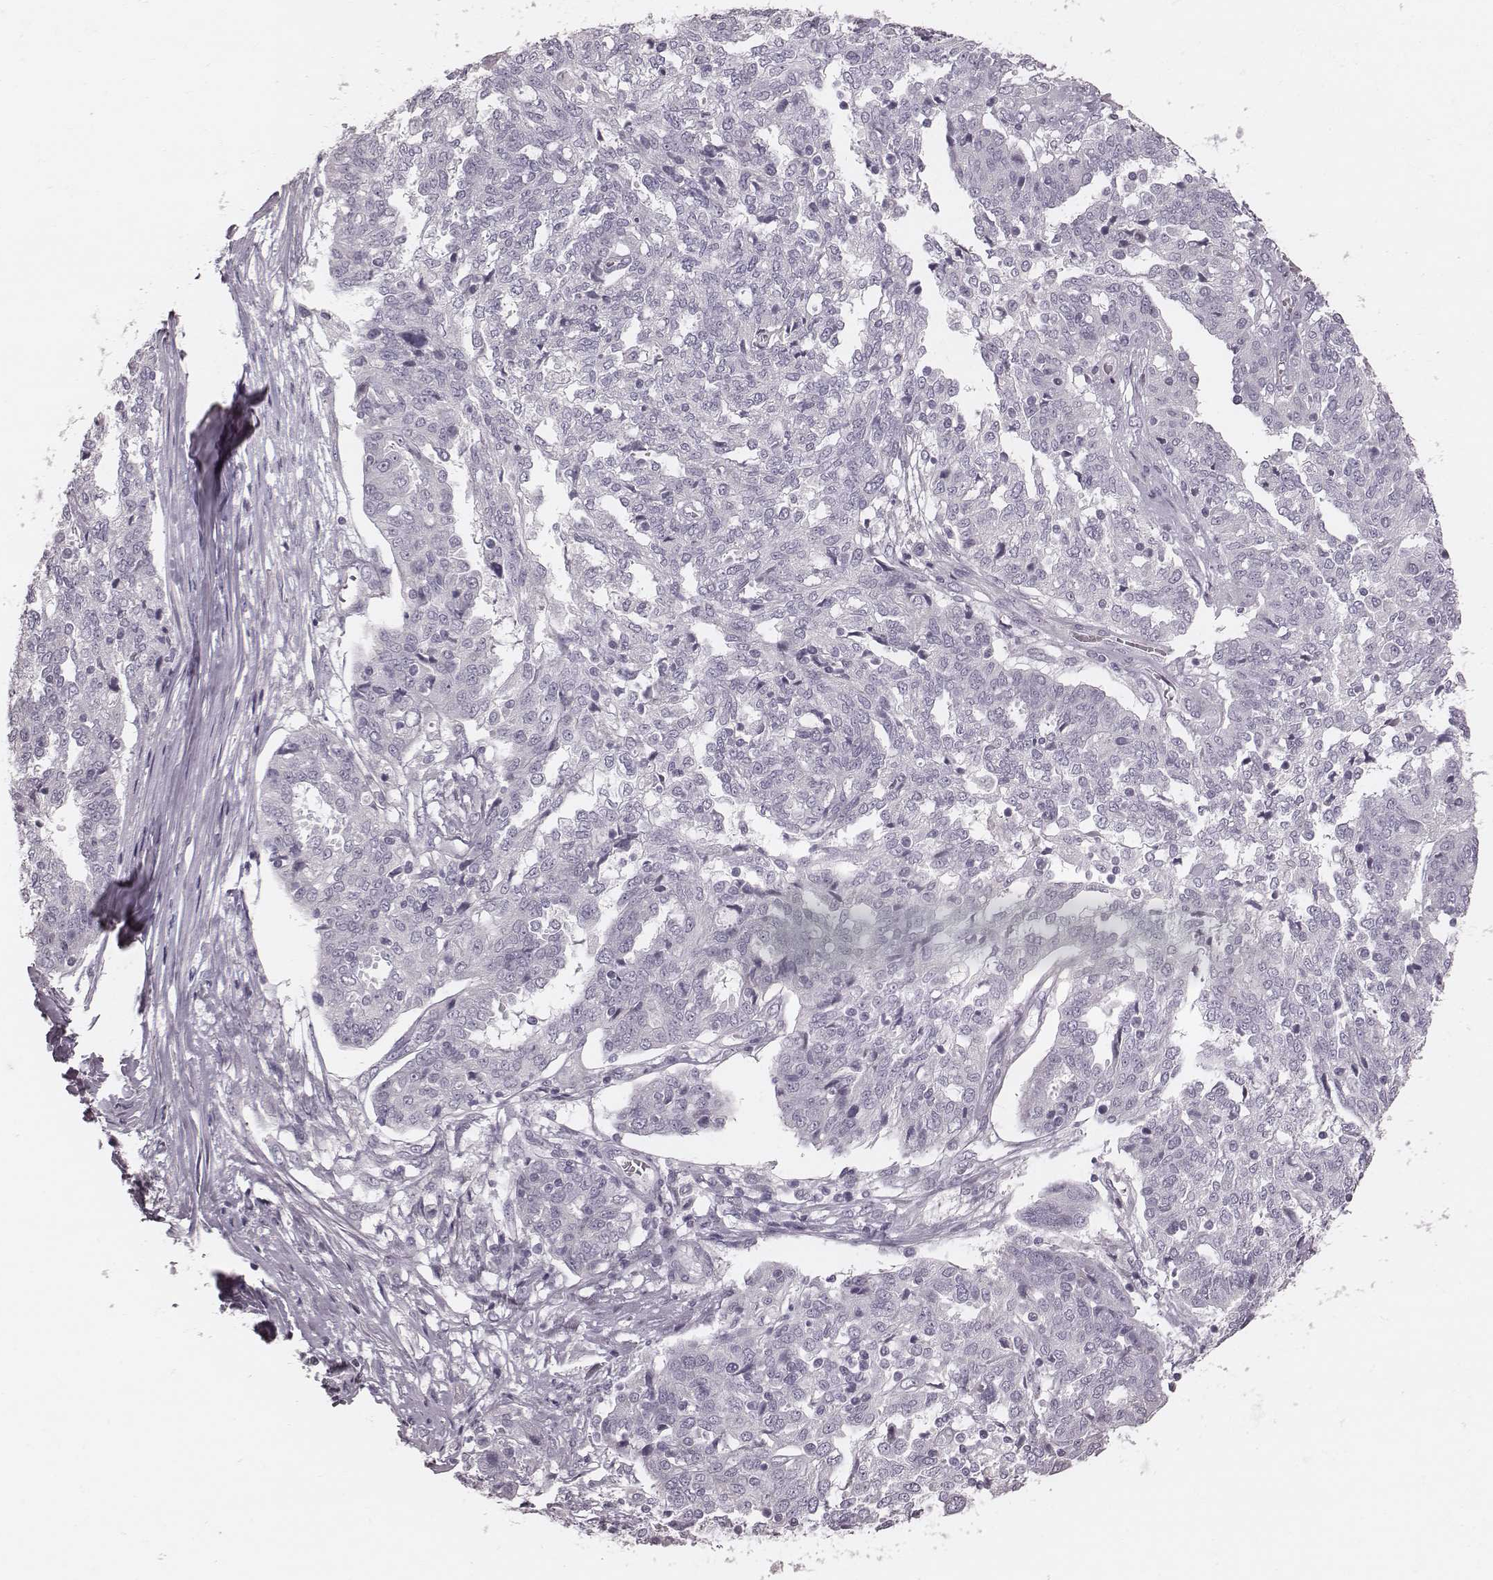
{"staining": {"intensity": "negative", "quantity": "none", "location": "none"}, "tissue": "ovarian cancer", "cell_type": "Tumor cells", "image_type": "cancer", "snomed": [{"axis": "morphology", "description": "Cystadenocarcinoma, serous, NOS"}, {"axis": "topography", "description": "Ovary"}], "caption": "Histopathology image shows no significant protein positivity in tumor cells of ovarian cancer. The staining is performed using DAB brown chromogen with nuclei counter-stained in using hematoxylin.", "gene": "SPA17", "patient": {"sex": "female", "age": 67}}